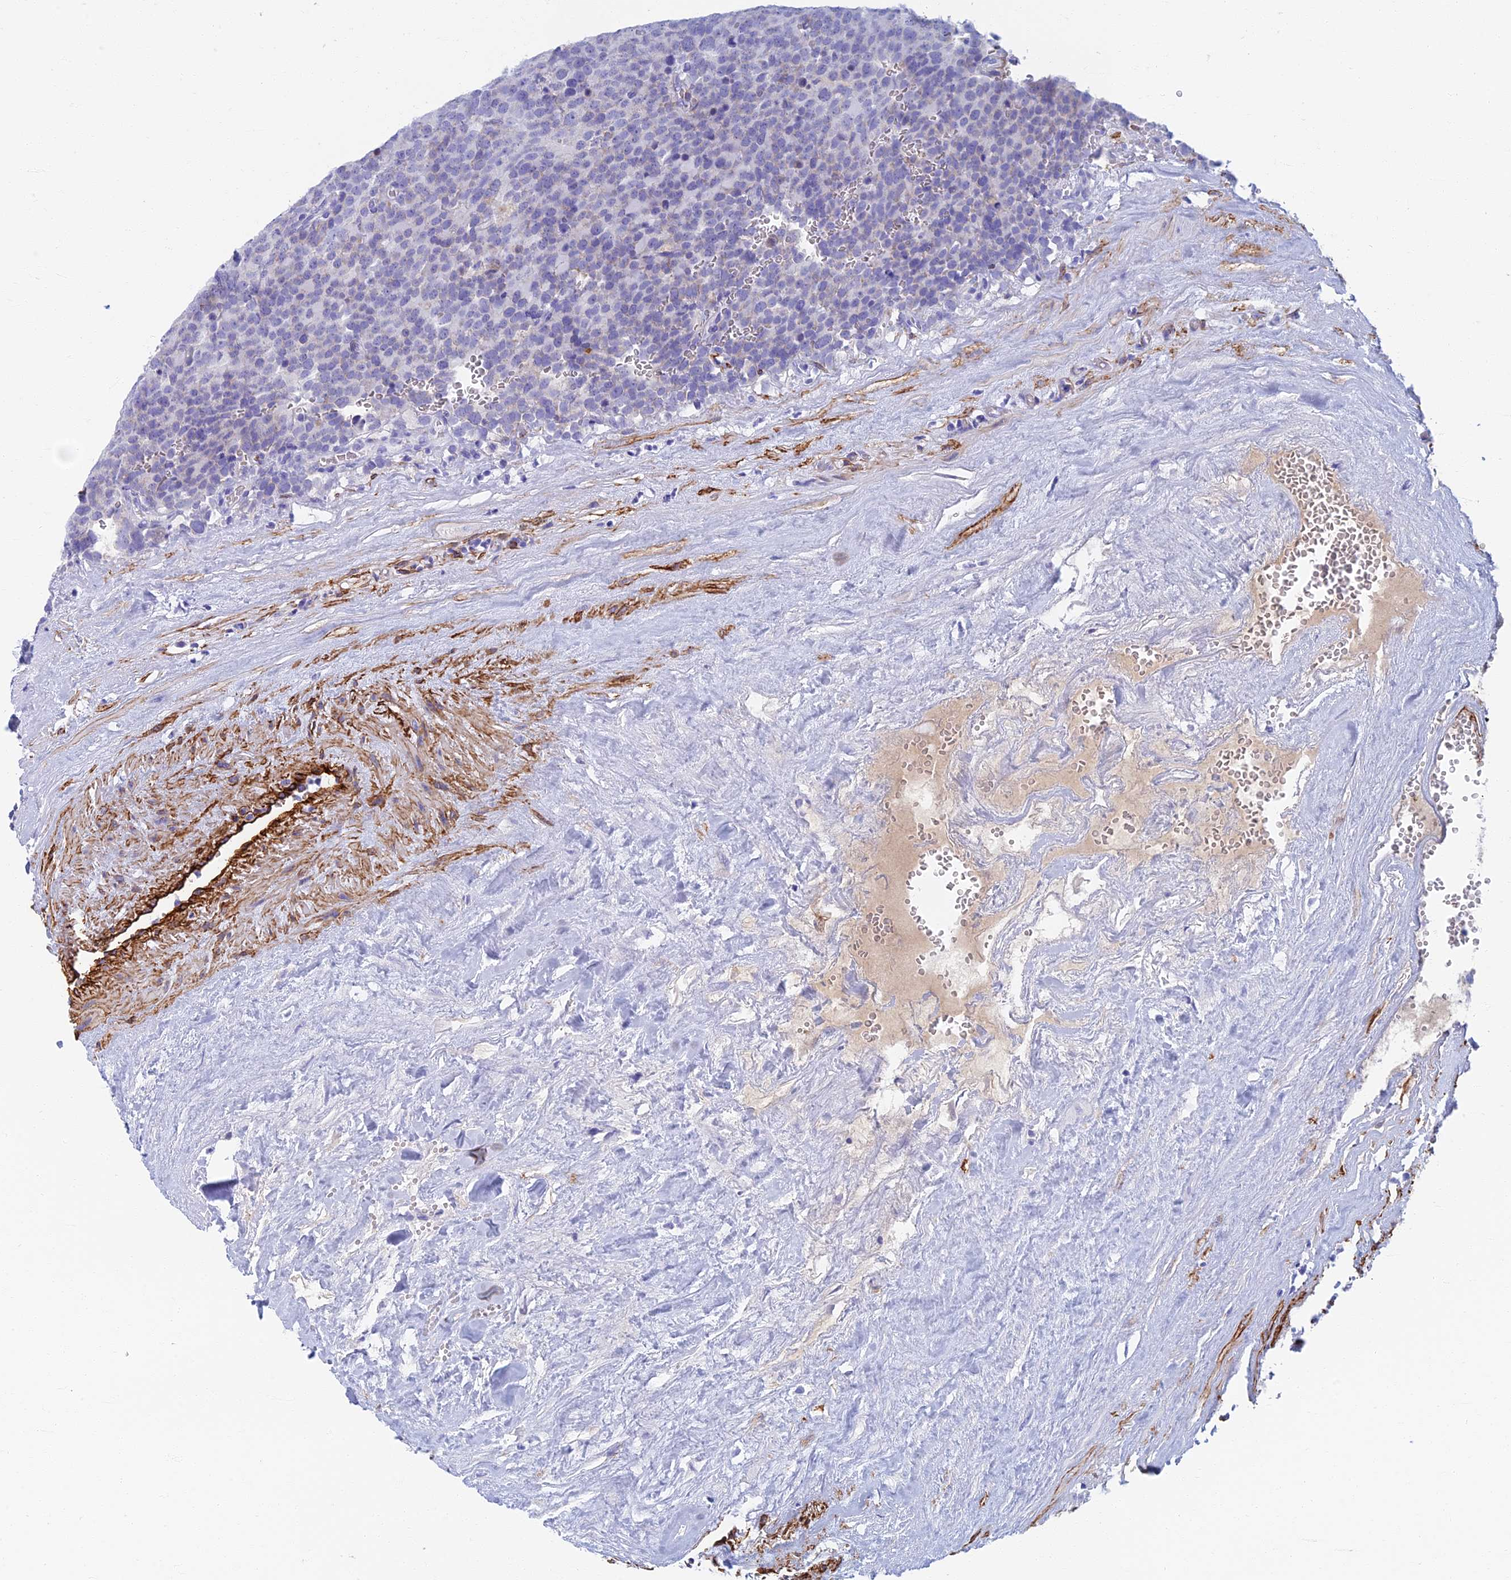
{"staining": {"intensity": "negative", "quantity": "none", "location": "none"}, "tissue": "testis cancer", "cell_type": "Tumor cells", "image_type": "cancer", "snomed": [{"axis": "morphology", "description": "Seminoma, NOS"}, {"axis": "topography", "description": "Testis"}], "caption": "Immunohistochemistry (IHC) image of testis seminoma stained for a protein (brown), which demonstrates no expression in tumor cells. Brightfield microscopy of IHC stained with DAB (brown) and hematoxylin (blue), captured at high magnification.", "gene": "ETFRF1", "patient": {"sex": "male", "age": 71}}